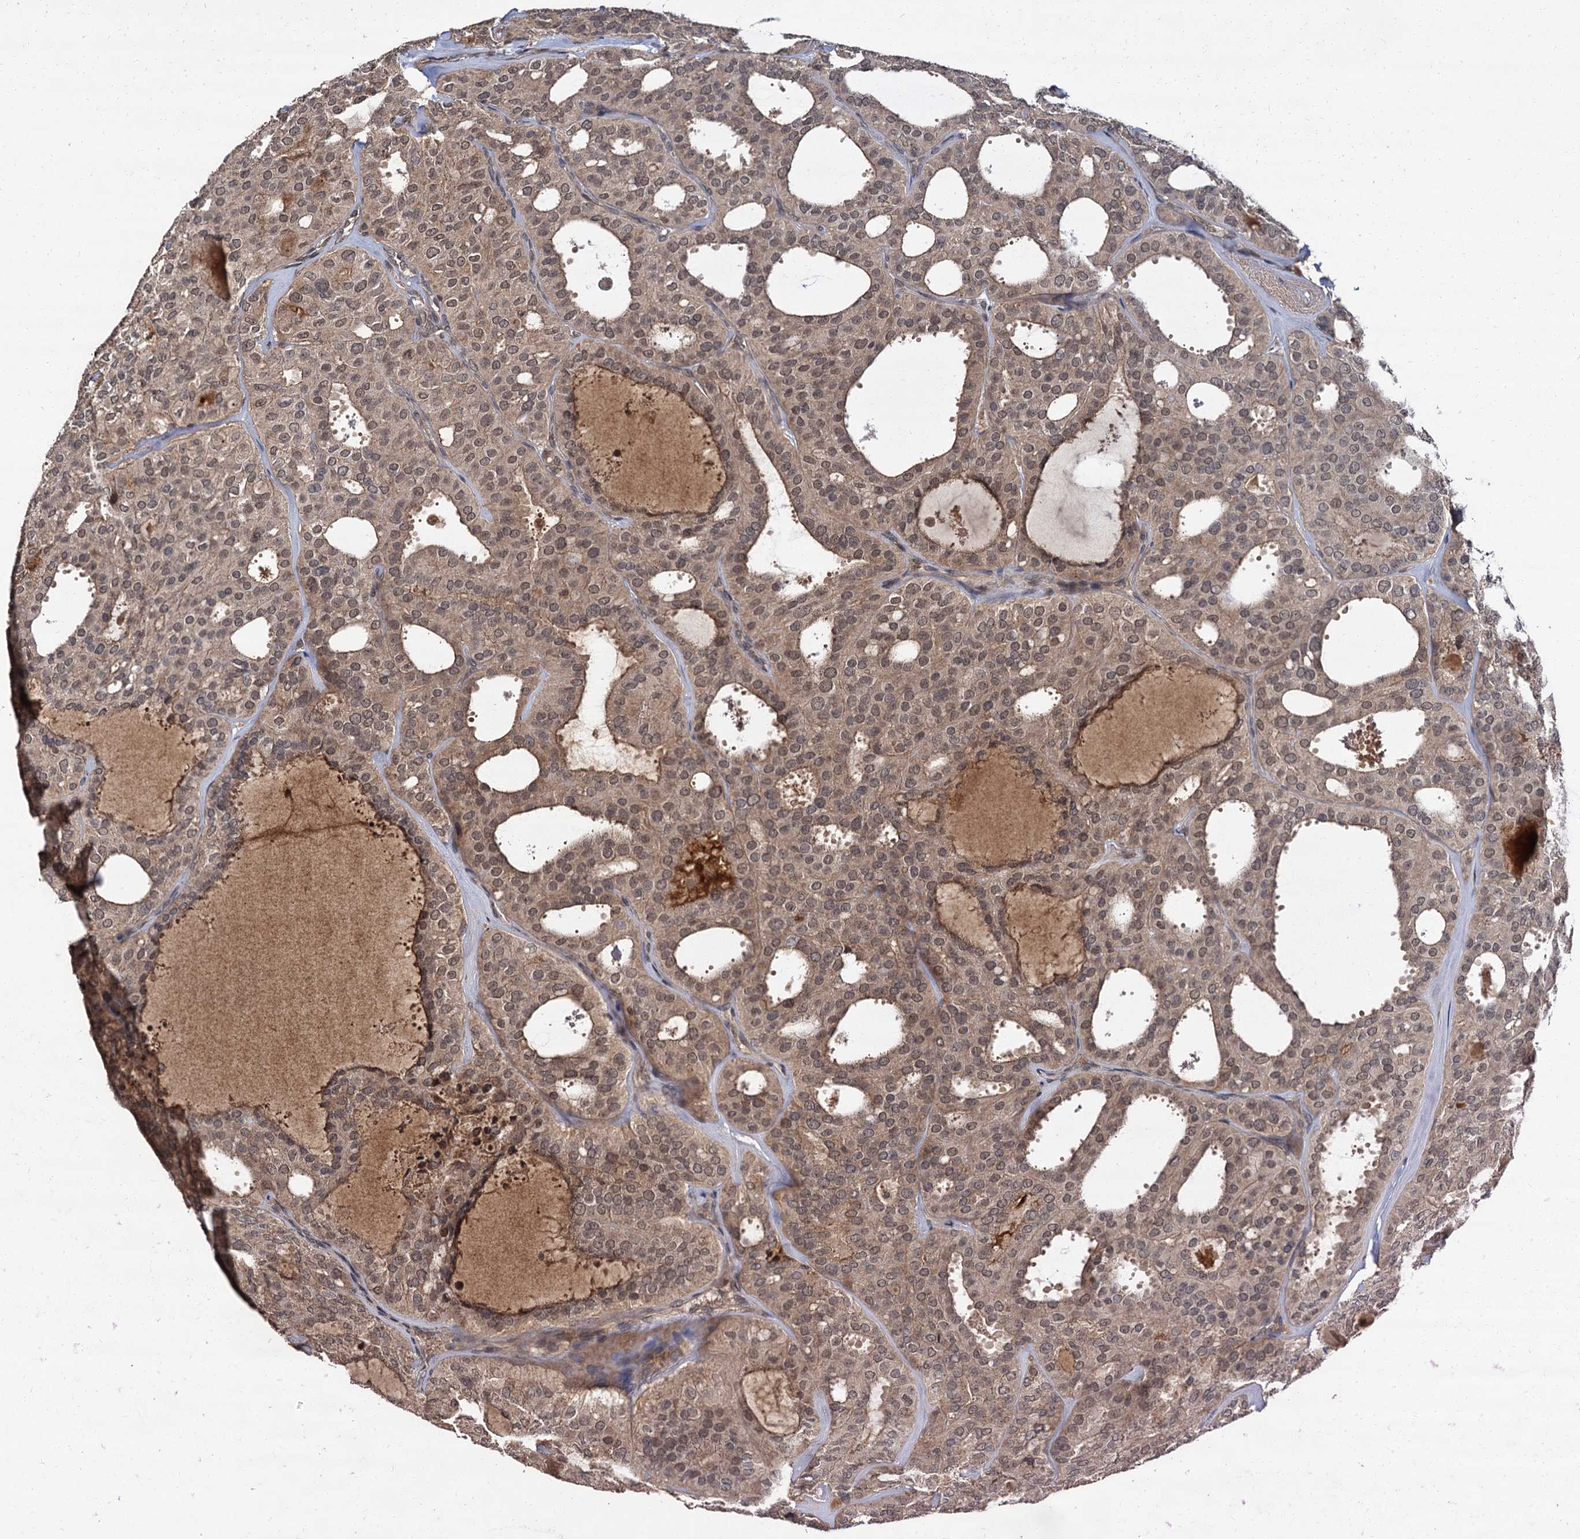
{"staining": {"intensity": "moderate", "quantity": "25%-75%", "location": "cytoplasmic/membranous,nuclear"}, "tissue": "thyroid cancer", "cell_type": "Tumor cells", "image_type": "cancer", "snomed": [{"axis": "morphology", "description": "Follicular adenoma carcinoma, NOS"}, {"axis": "topography", "description": "Thyroid gland"}], "caption": "Thyroid cancer (follicular adenoma carcinoma) stained with DAB (3,3'-diaminobenzidine) immunohistochemistry exhibits medium levels of moderate cytoplasmic/membranous and nuclear expression in approximately 25%-75% of tumor cells.", "gene": "MBD6", "patient": {"sex": "male", "age": 75}}